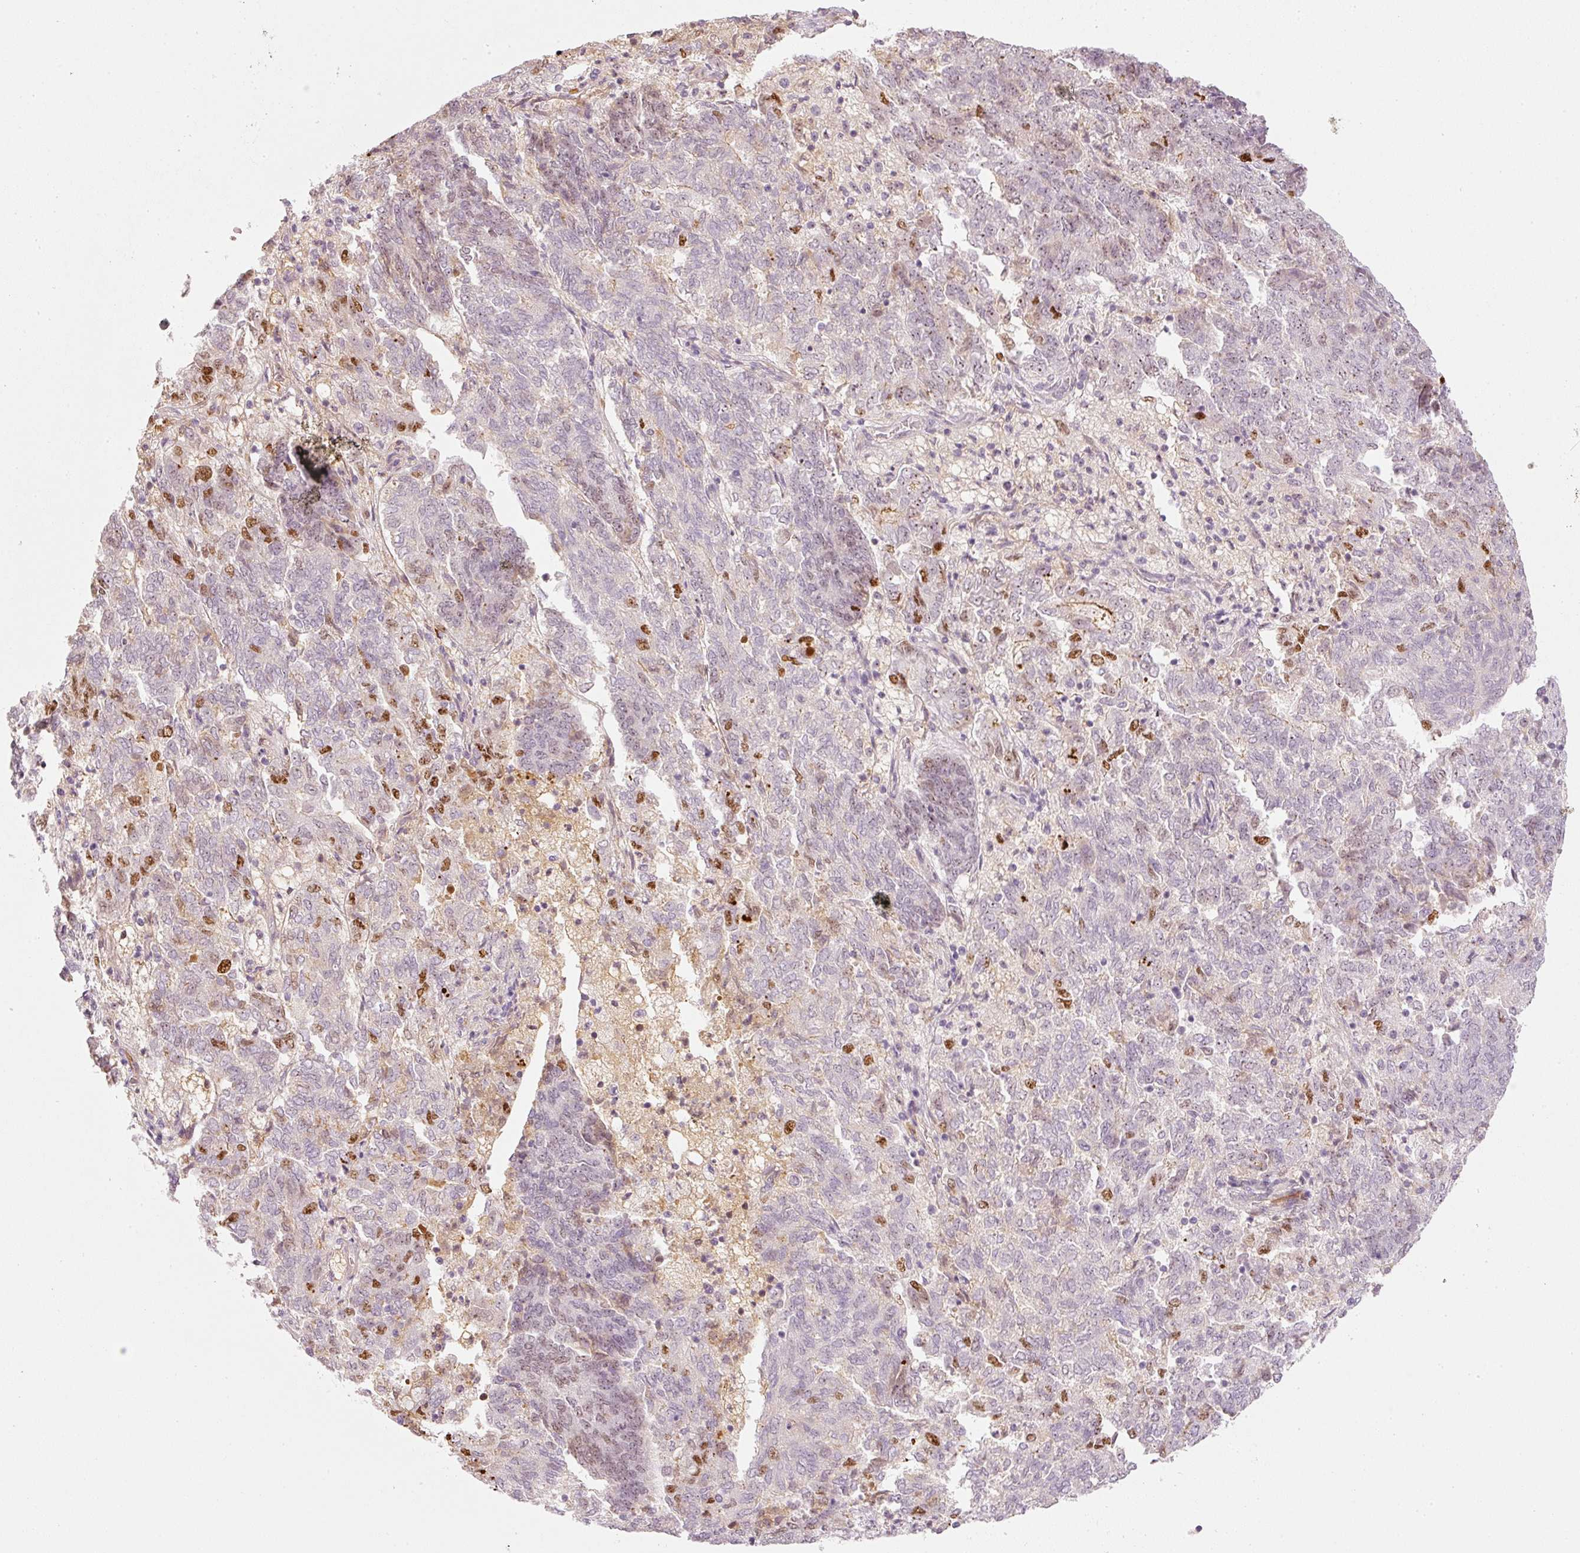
{"staining": {"intensity": "moderate", "quantity": "<25%", "location": "nuclear"}, "tissue": "endometrial cancer", "cell_type": "Tumor cells", "image_type": "cancer", "snomed": [{"axis": "morphology", "description": "Adenocarcinoma, NOS"}, {"axis": "topography", "description": "Endometrium"}], "caption": "Adenocarcinoma (endometrial) was stained to show a protein in brown. There is low levels of moderate nuclear positivity in about <25% of tumor cells. (brown staining indicates protein expression, while blue staining denotes nuclei).", "gene": "VCAM1", "patient": {"sex": "female", "age": 80}}